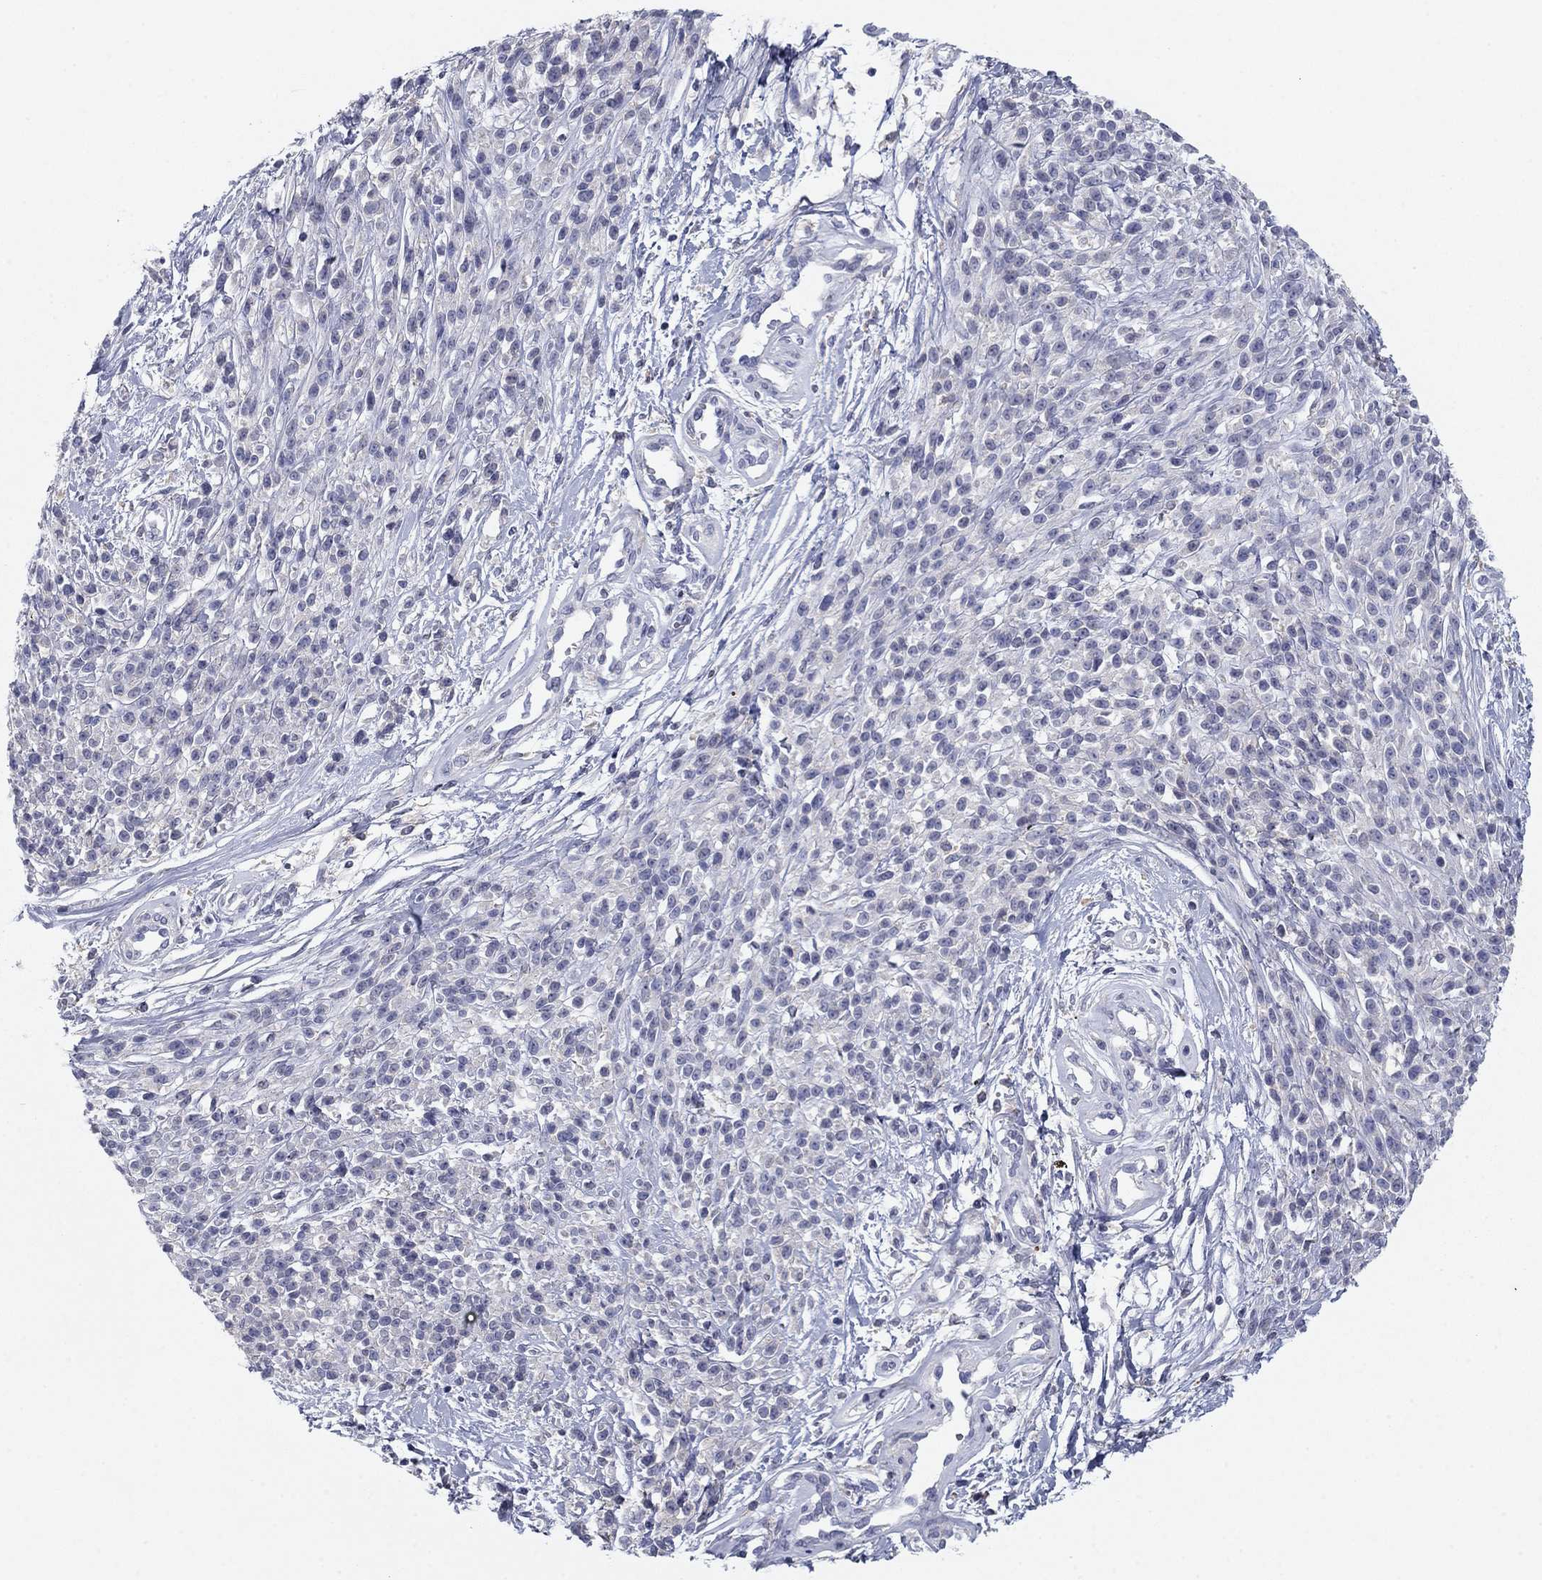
{"staining": {"intensity": "negative", "quantity": "none", "location": "none"}, "tissue": "melanoma", "cell_type": "Tumor cells", "image_type": "cancer", "snomed": [{"axis": "morphology", "description": "Malignant melanoma, NOS"}, {"axis": "topography", "description": "Skin"}, {"axis": "topography", "description": "Skin of trunk"}], "caption": "Photomicrograph shows no significant protein expression in tumor cells of melanoma.", "gene": "CNTNAP4", "patient": {"sex": "male", "age": 74}}